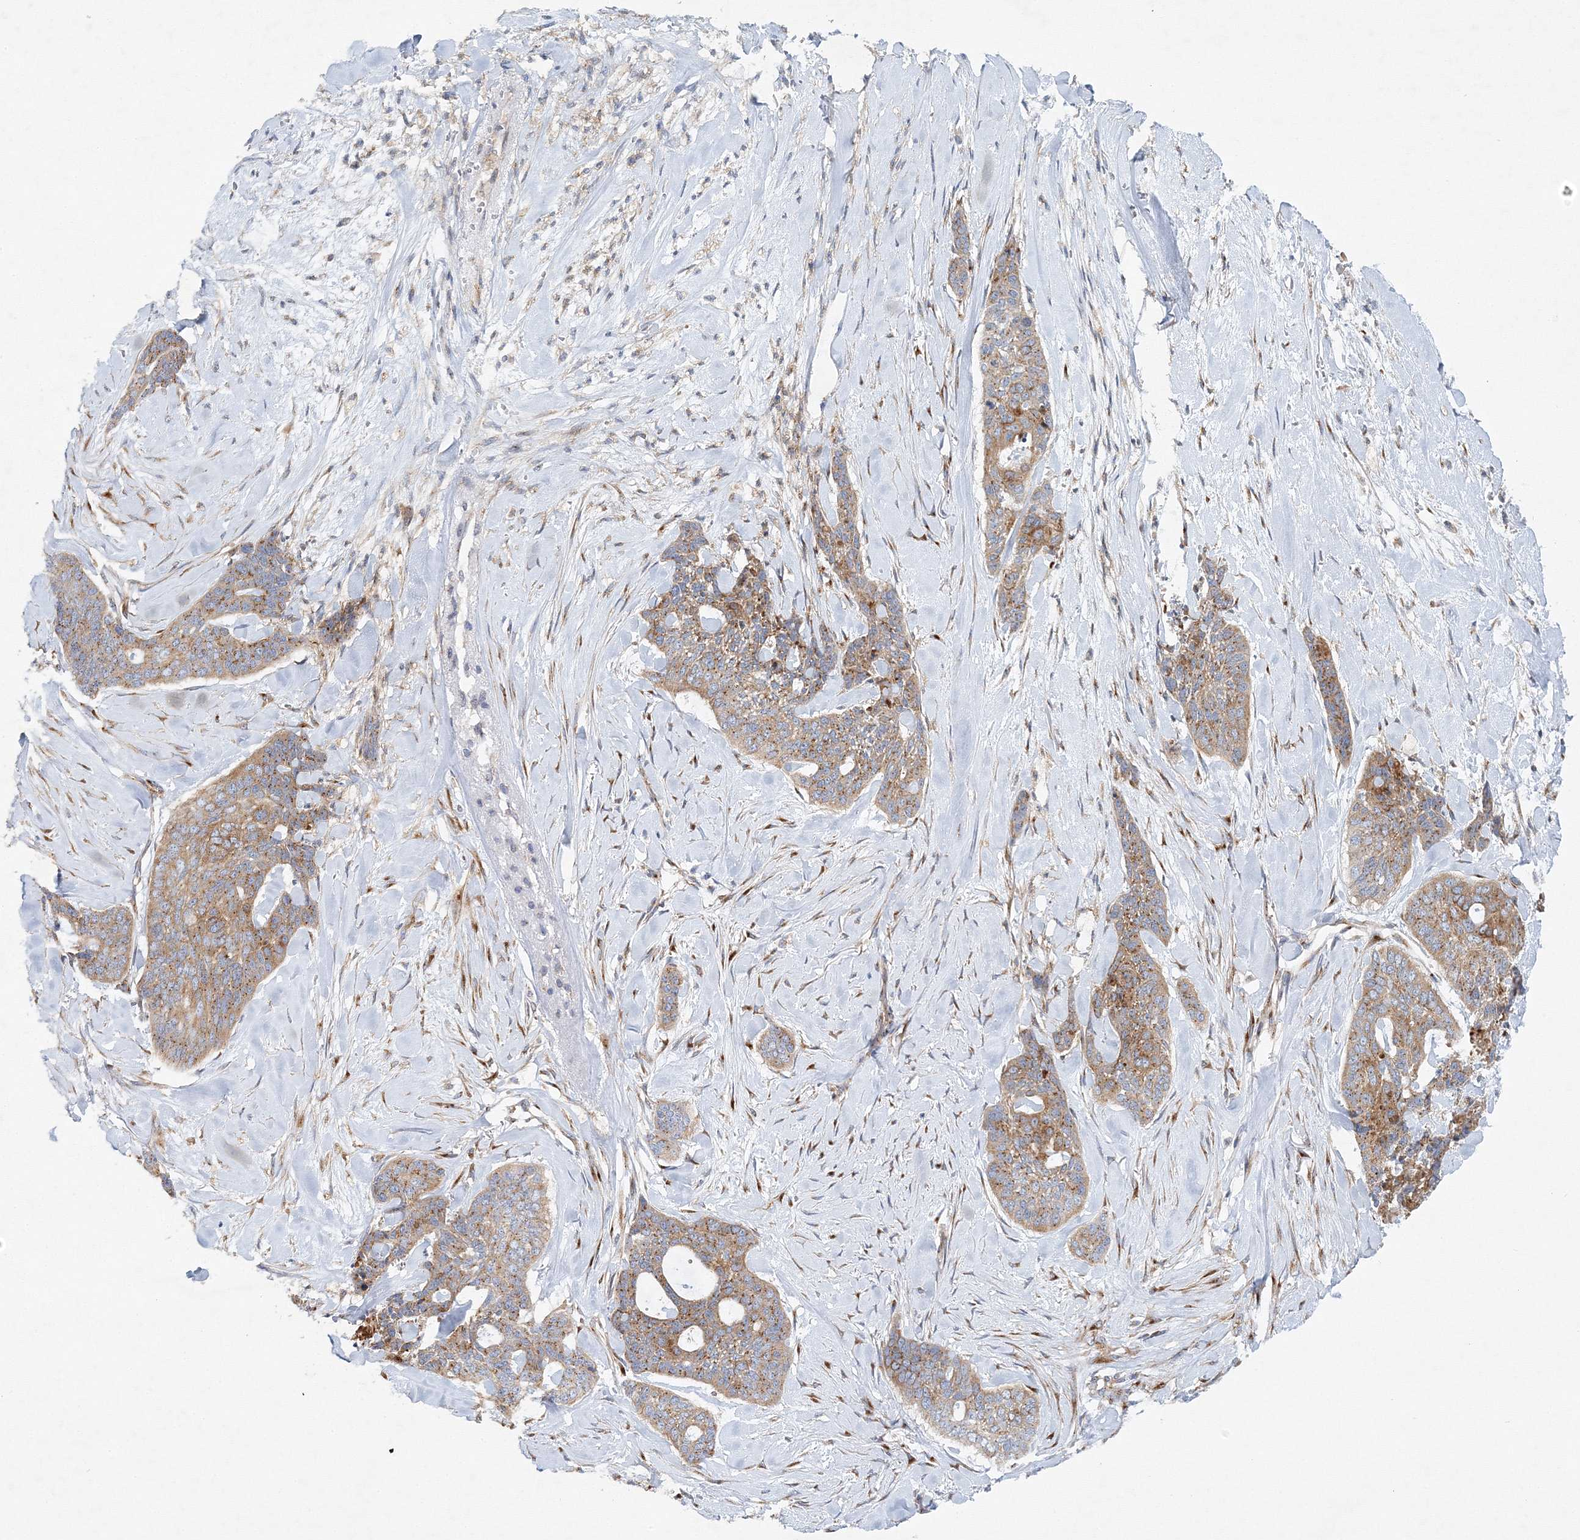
{"staining": {"intensity": "moderate", "quantity": ">75%", "location": "cytoplasmic/membranous"}, "tissue": "skin cancer", "cell_type": "Tumor cells", "image_type": "cancer", "snomed": [{"axis": "morphology", "description": "Basal cell carcinoma"}, {"axis": "topography", "description": "Skin"}], "caption": "Immunohistochemical staining of basal cell carcinoma (skin) displays moderate cytoplasmic/membranous protein staining in about >75% of tumor cells. (DAB IHC, brown staining for protein, blue staining for nuclei).", "gene": "SEC23IP", "patient": {"sex": "female", "age": 64}}